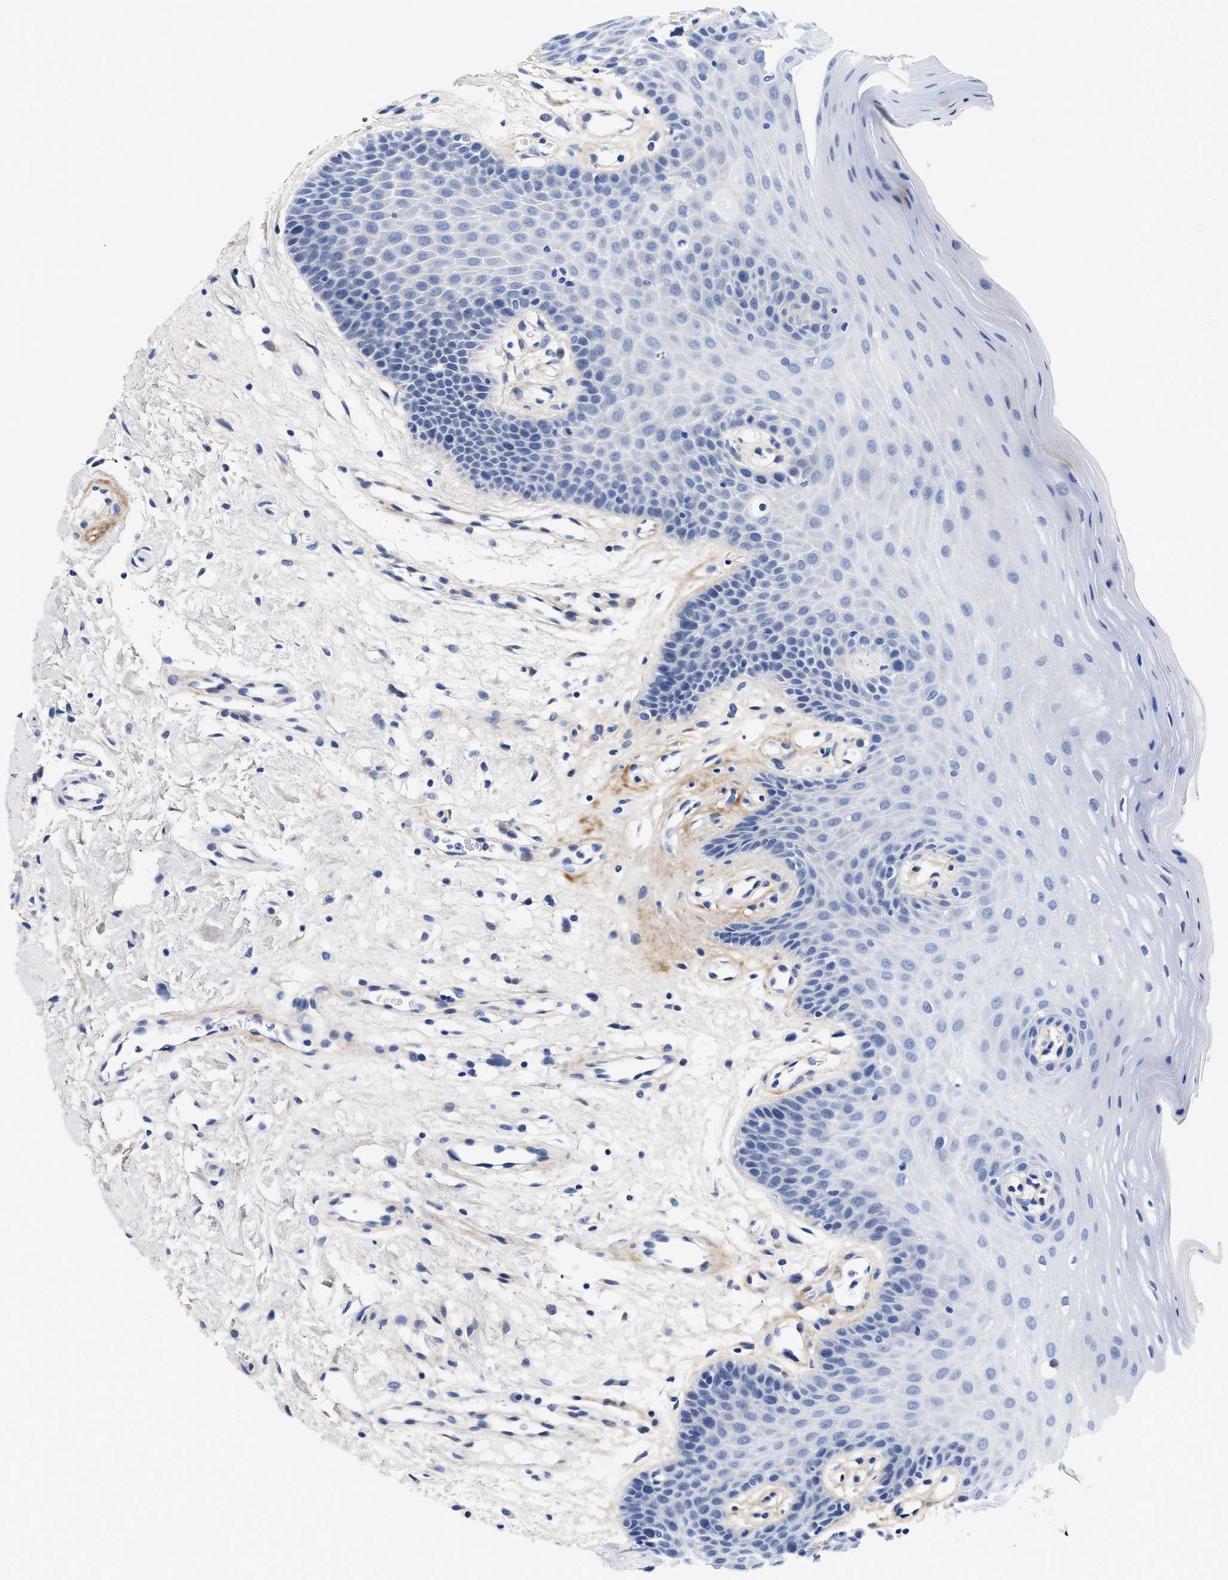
{"staining": {"intensity": "negative", "quantity": "none", "location": "none"}, "tissue": "oral mucosa", "cell_type": "Squamous epithelial cells", "image_type": "normal", "snomed": [{"axis": "morphology", "description": "Normal tissue, NOS"}, {"axis": "morphology", "description": "Squamous cell carcinoma, NOS"}, {"axis": "topography", "description": "Oral tissue"}, {"axis": "topography", "description": "Head-Neck"}], "caption": "Immunohistochemistry image of unremarkable oral mucosa stained for a protein (brown), which exhibits no staining in squamous epithelial cells.", "gene": "ACTL7B", "patient": {"sex": "male", "age": 71}}